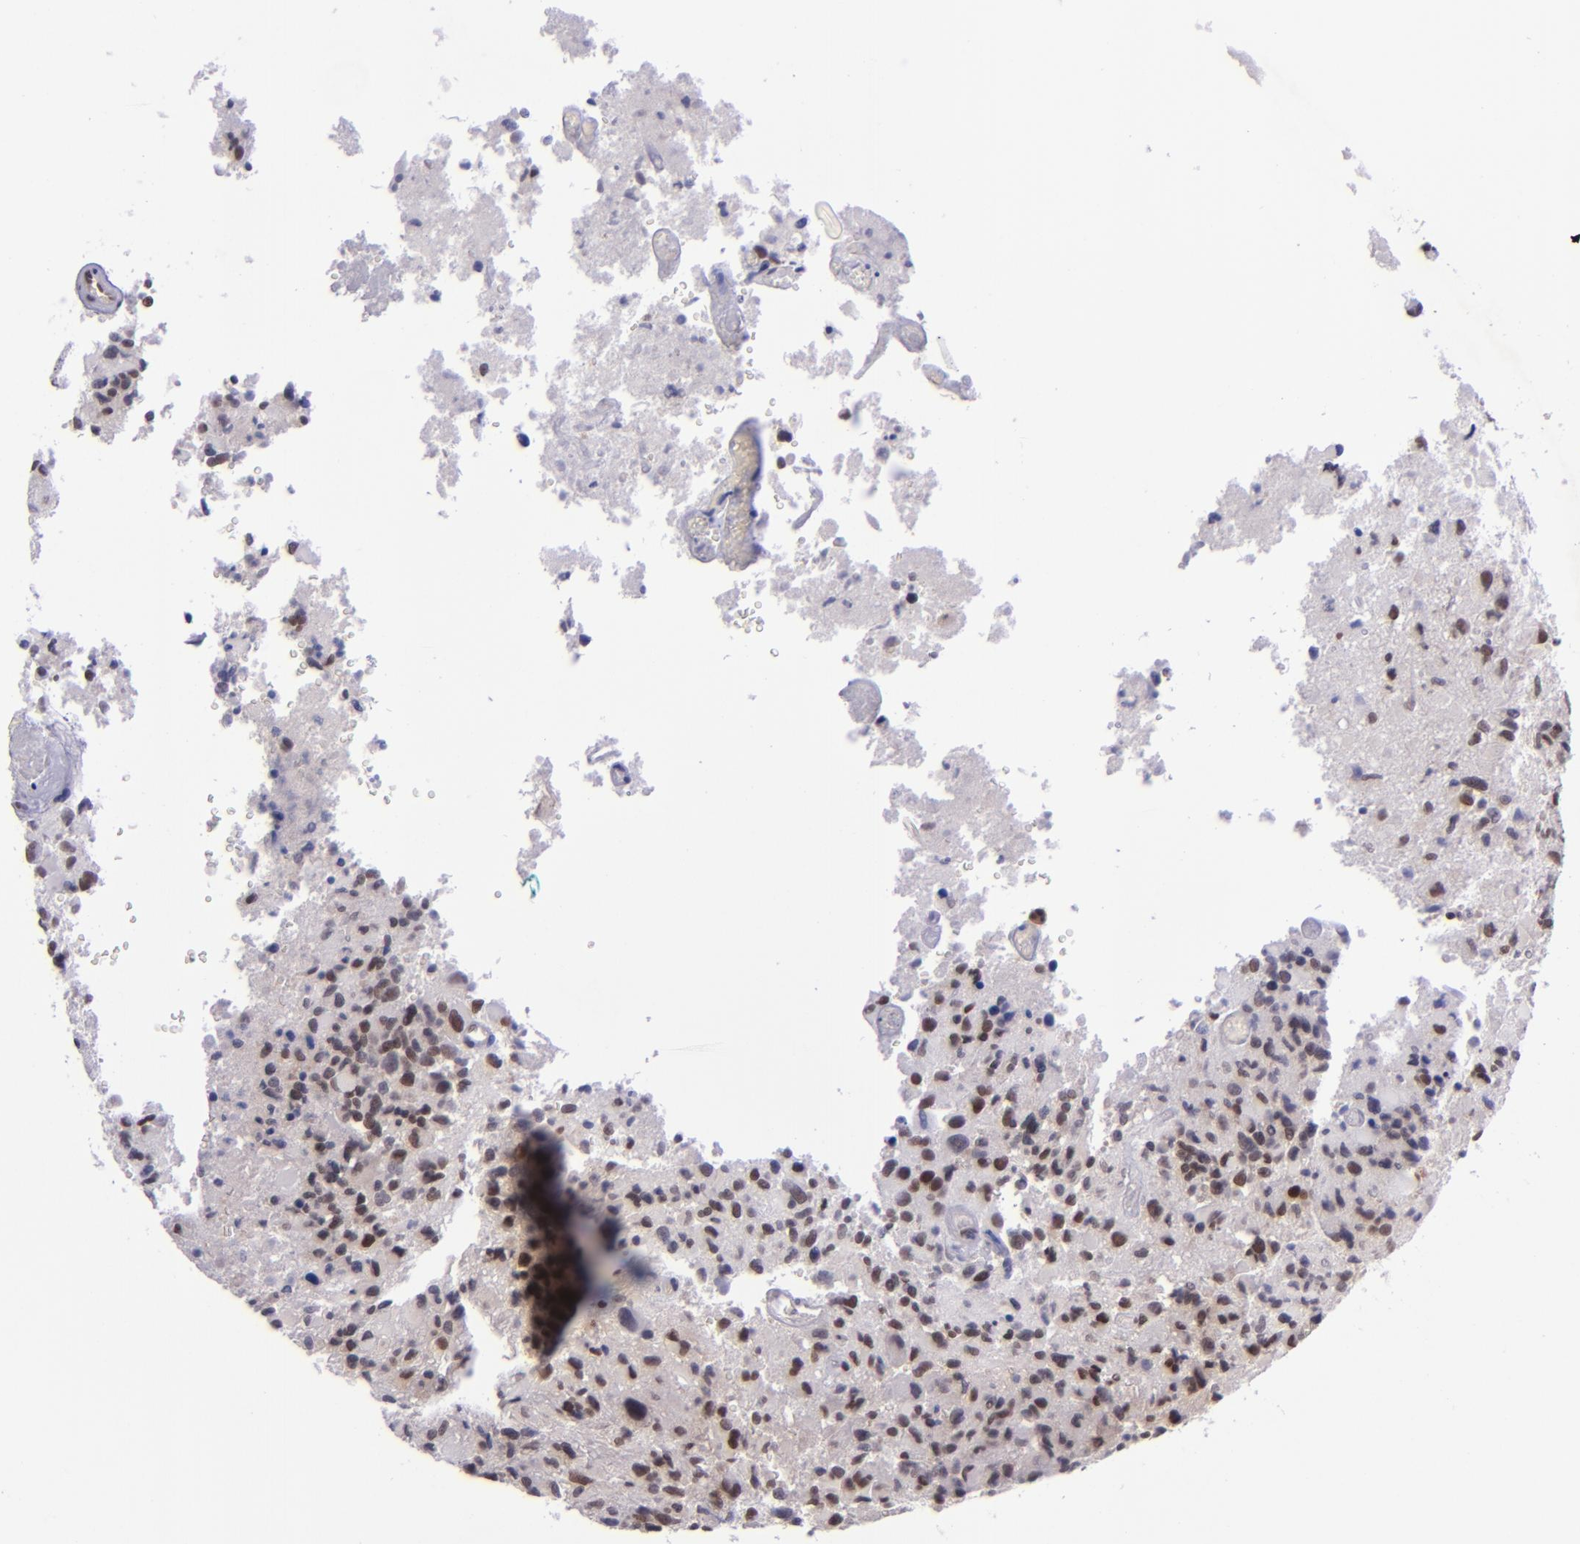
{"staining": {"intensity": "weak", "quantity": "25%-75%", "location": "cytoplasmic/membranous,nuclear"}, "tissue": "glioma", "cell_type": "Tumor cells", "image_type": "cancer", "snomed": [{"axis": "morphology", "description": "Glioma, malignant, High grade"}, {"axis": "topography", "description": "Brain"}], "caption": "The micrograph reveals immunohistochemical staining of malignant glioma (high-grade). There is weak cytoplasmic/membranous and nuclear expression is present in approximately 25%-75% of tumor cells. The protein of interest is shown in brown color, while the nuclei are stained blue.", "gene": "BAG1", "patient": {"sex": "male", "age": 69}}